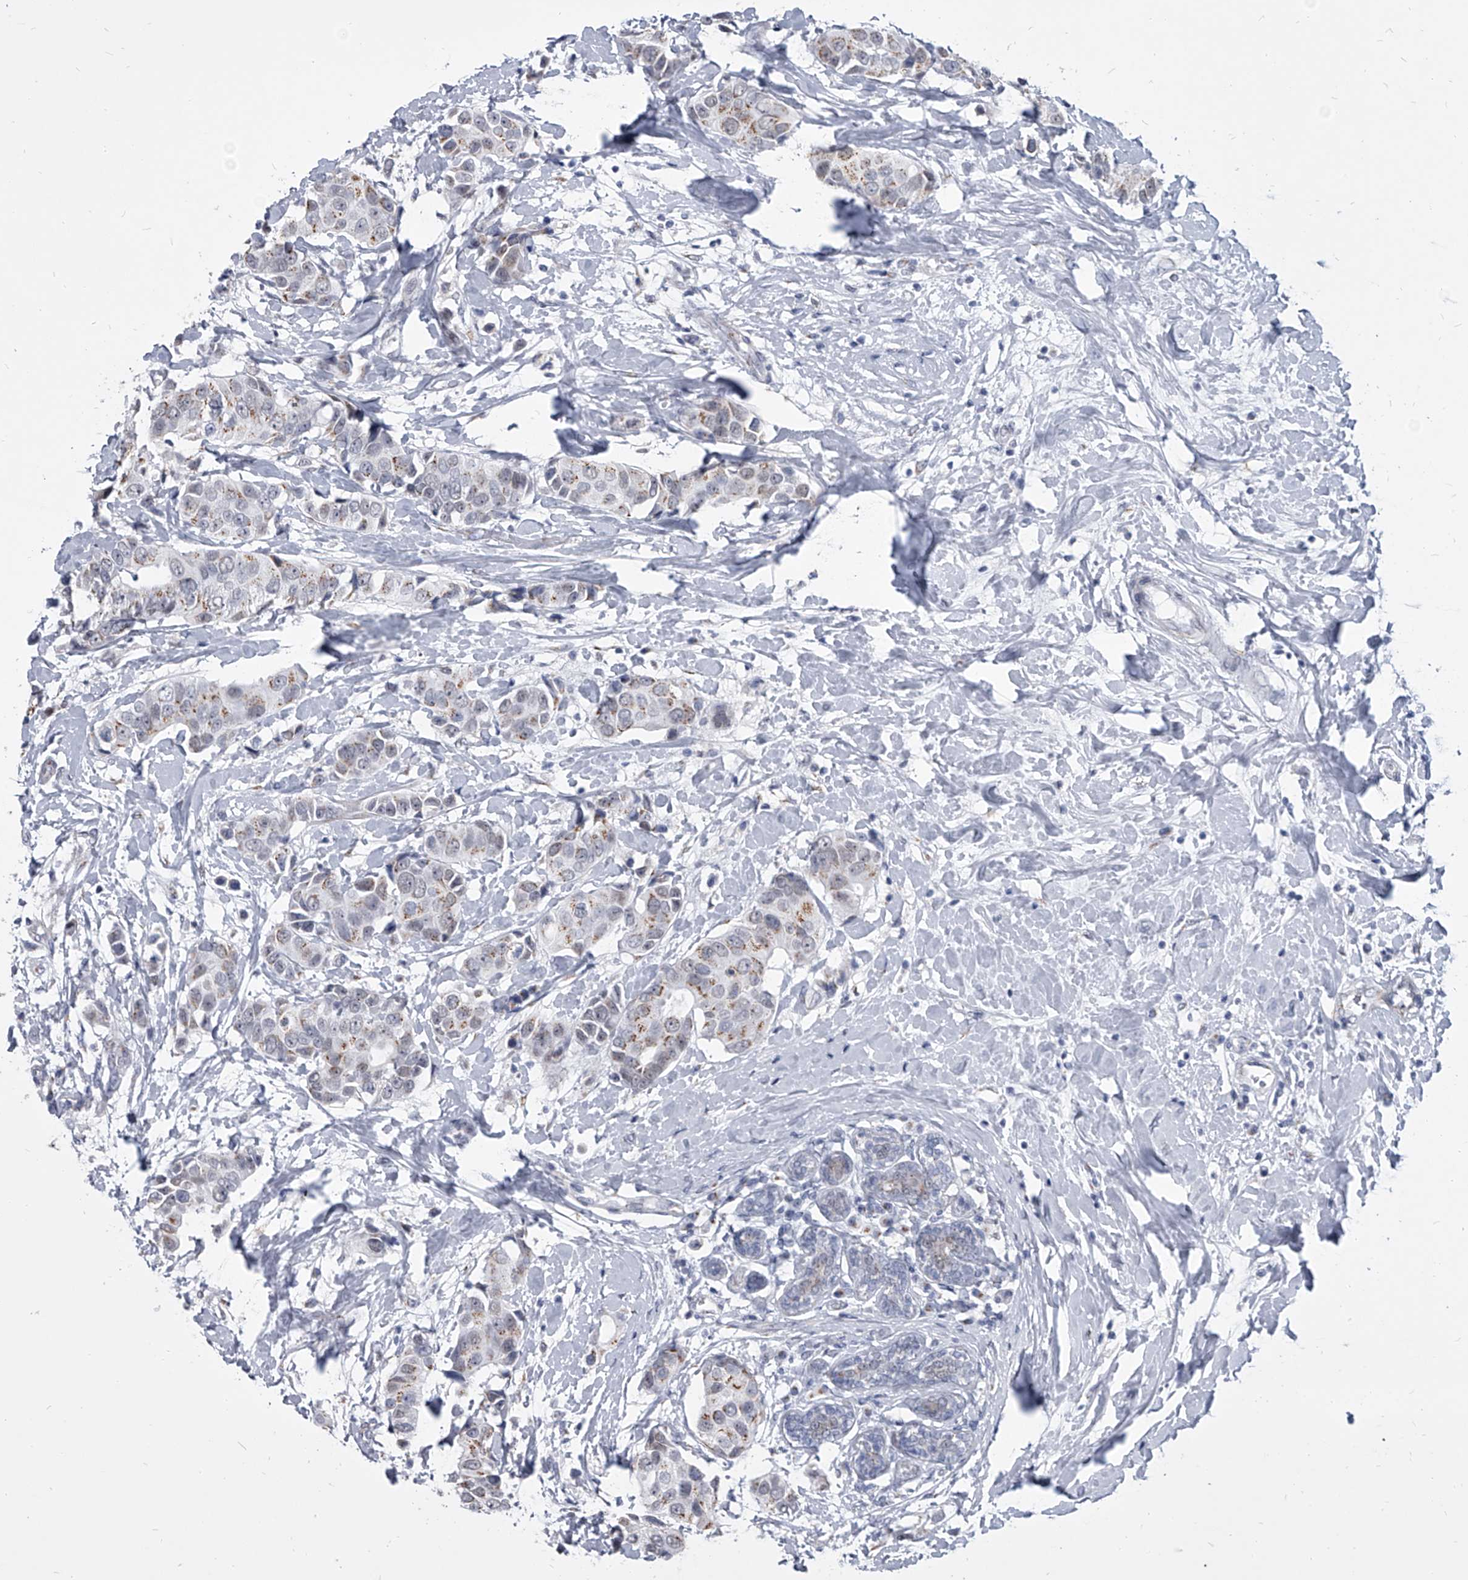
{"staining": {"intensity": "moderate", "quantity": "25%-75%", "location": "cytoplasmic/membranous"}, "tissue": "breast cancer", "cell_type": "Tumor cells", "image_type": "cancer", "snomed": [{"axis": "morphology", "description": "Normal tissue, NOS"}, {"axis": "morphology", "description": "Duct carcinoma"}, {"axis": "topography", "description": "Breast"}], "caption": "Immunohistochemistry of breast invasive ductal carcinoma exhibits medium levels of moderate cytoplasmic/membranous positivity in about 25%-75% of tumor cells. (Brightfield microscopy of DAB IHC at high magnification).", "gene": "EVA1C", "patient": {"sex": "female", "age": 39}}